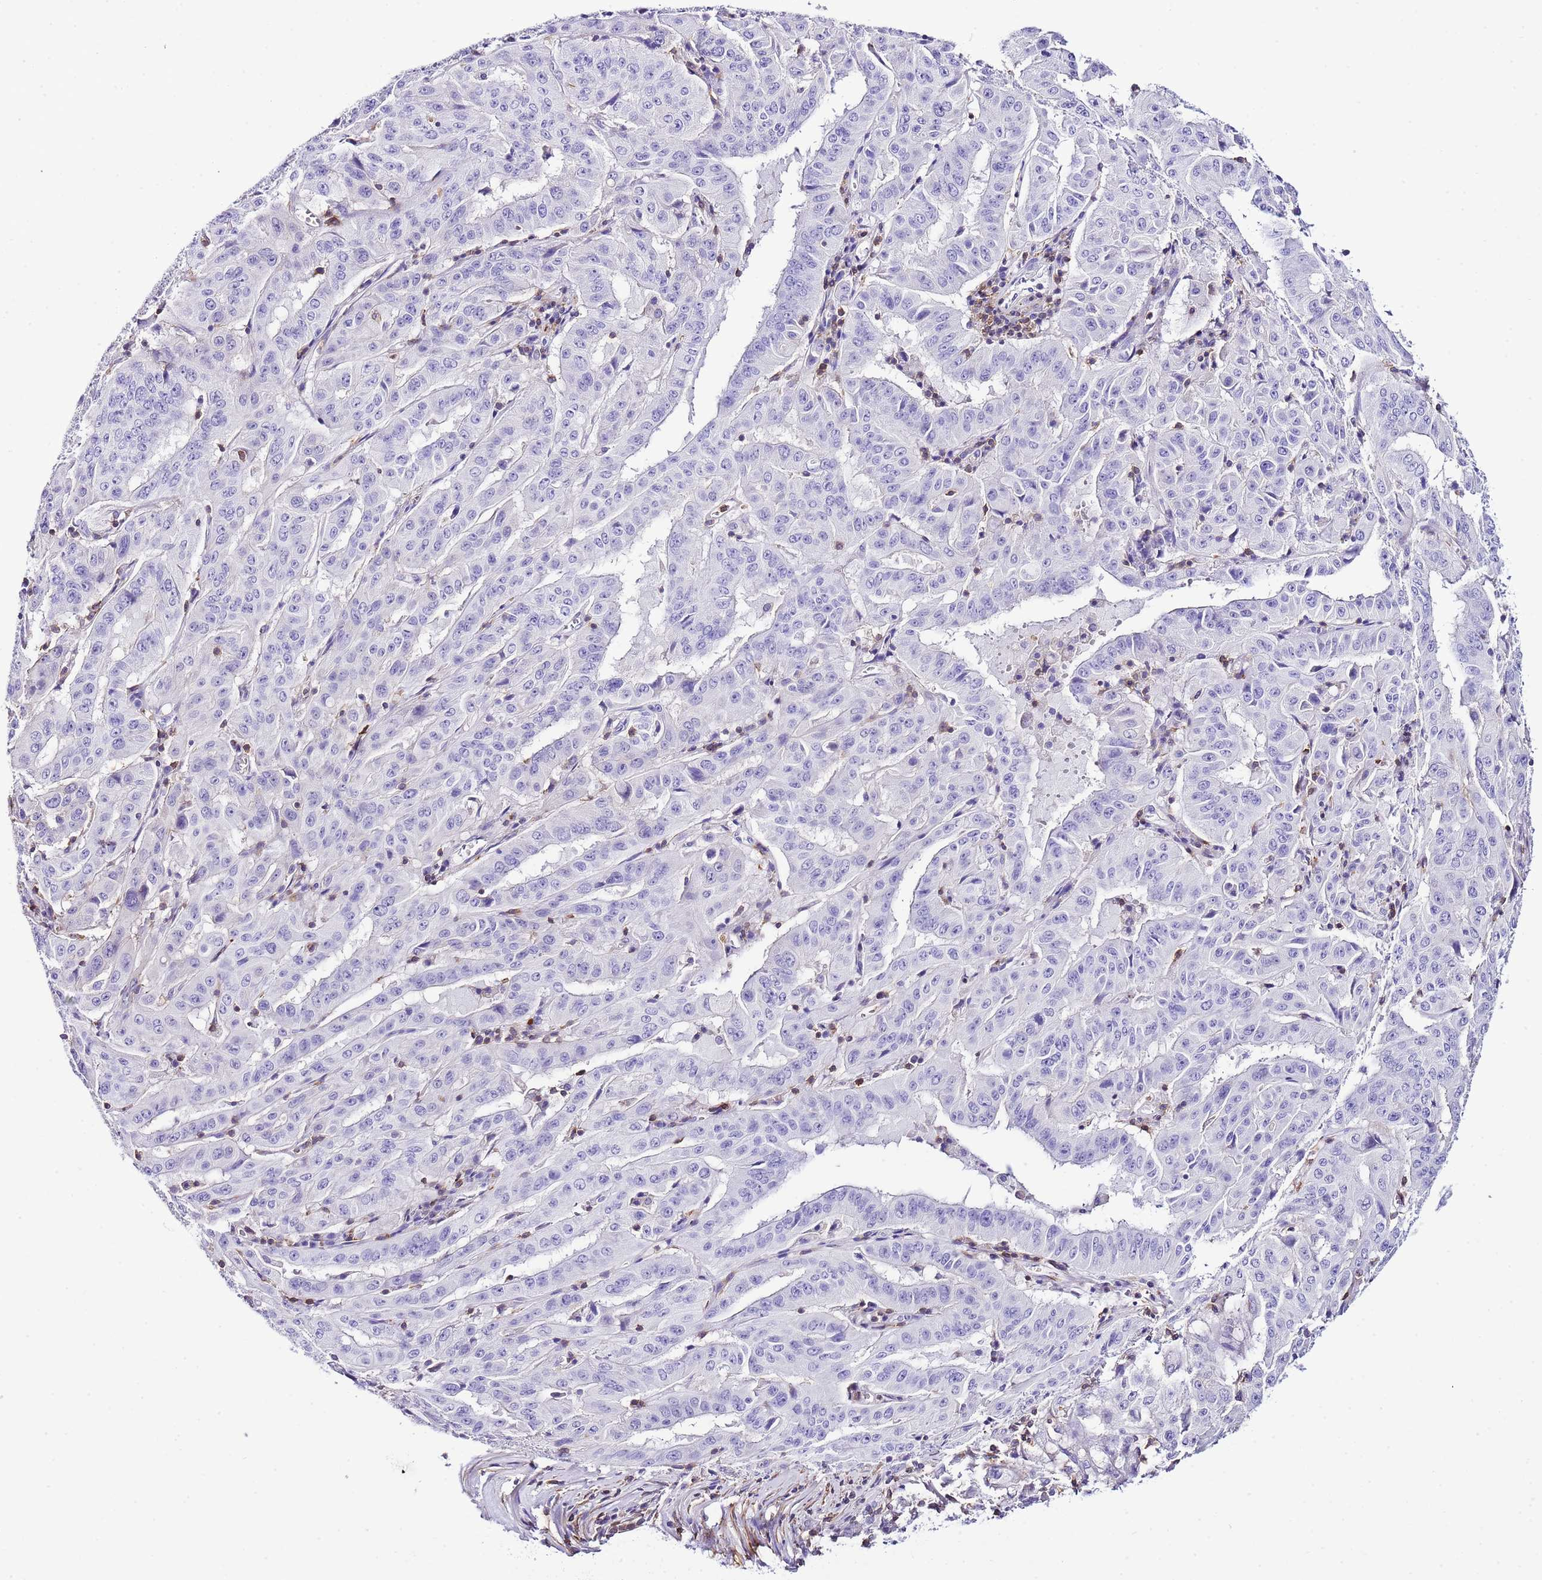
{"staining": {"intensity": "negative", "quantity": "none", "location": "none"}, "tissue": "pancreatic cancer", "cell_type": "Tumor cells", "image_type": "cancer", "snomed": [{"axis": "morphology", "description": "Adenocarcinoma, NOS"}, {"axis": "topography", "description": "Pancreas"}], "caption": "This histopathology image is of pancreatic adenocarcinoma stained with immunohistochemistry to label a protein in brown with the nuclei are counter-stained blue. There is no positivity in tumor cells. (DAB immunohistochemistry, high magnification).", "gene": "CNN2", "patient": {"sex": "male", "age": 63}}